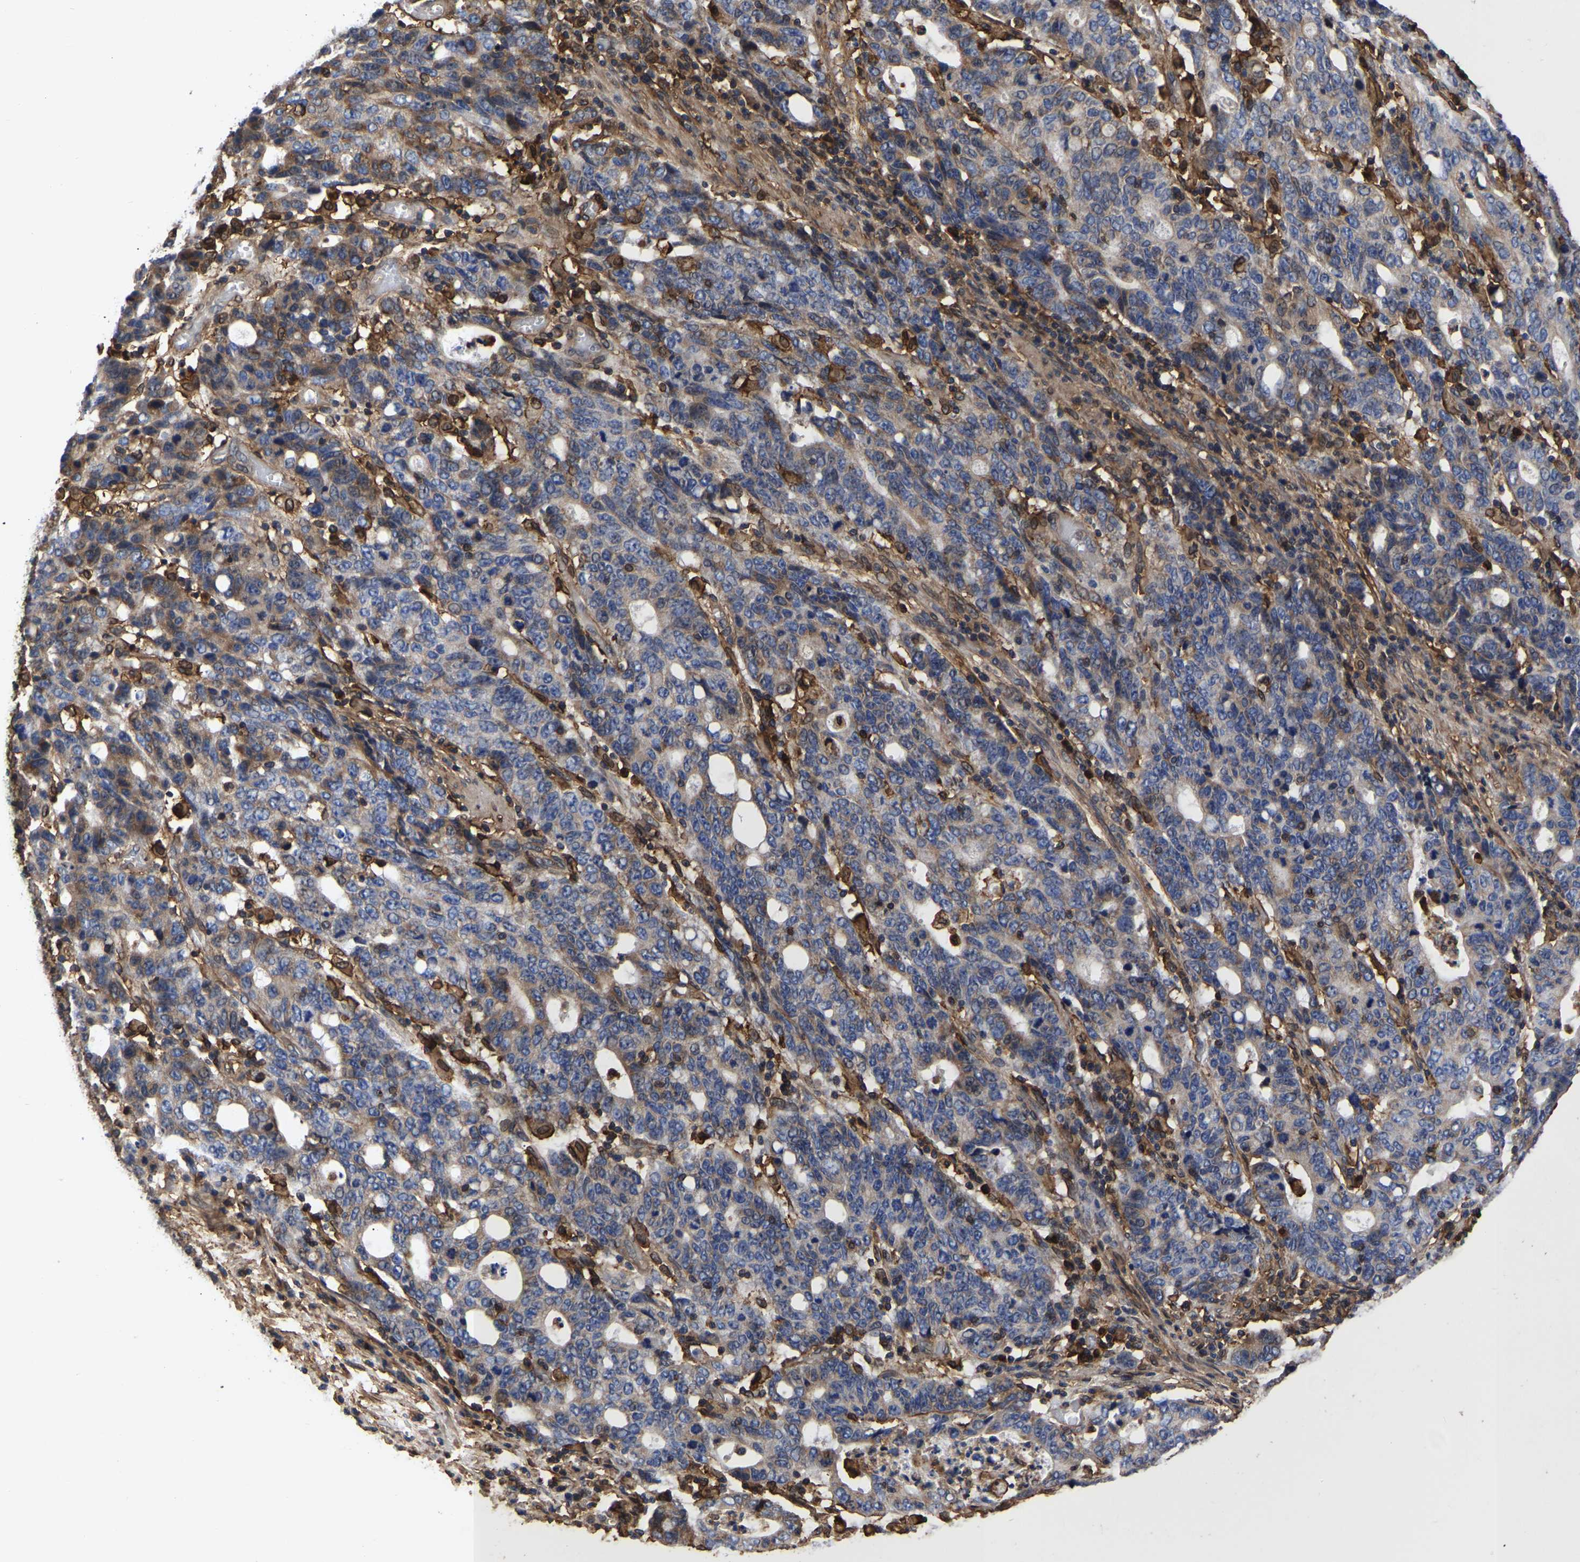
{"staining": {"intensity": "negative", "quantity": "none", "location": "none"}, "tissue": "stomach cancer", "cell_type": "Tumor cells", "image_type": "cancer", "snomed": [{"axis": "morphology", "description": "Adenocarcinoma, NOS"}, {"axis": "topography", "description": "Stomach, upper"}], "caption": "Image shows no protein expression in tumor cells of adenocarcinoma (stomach) tissue.", "gene": "LIF", "patient": {"sex": "male", "age": 69}}